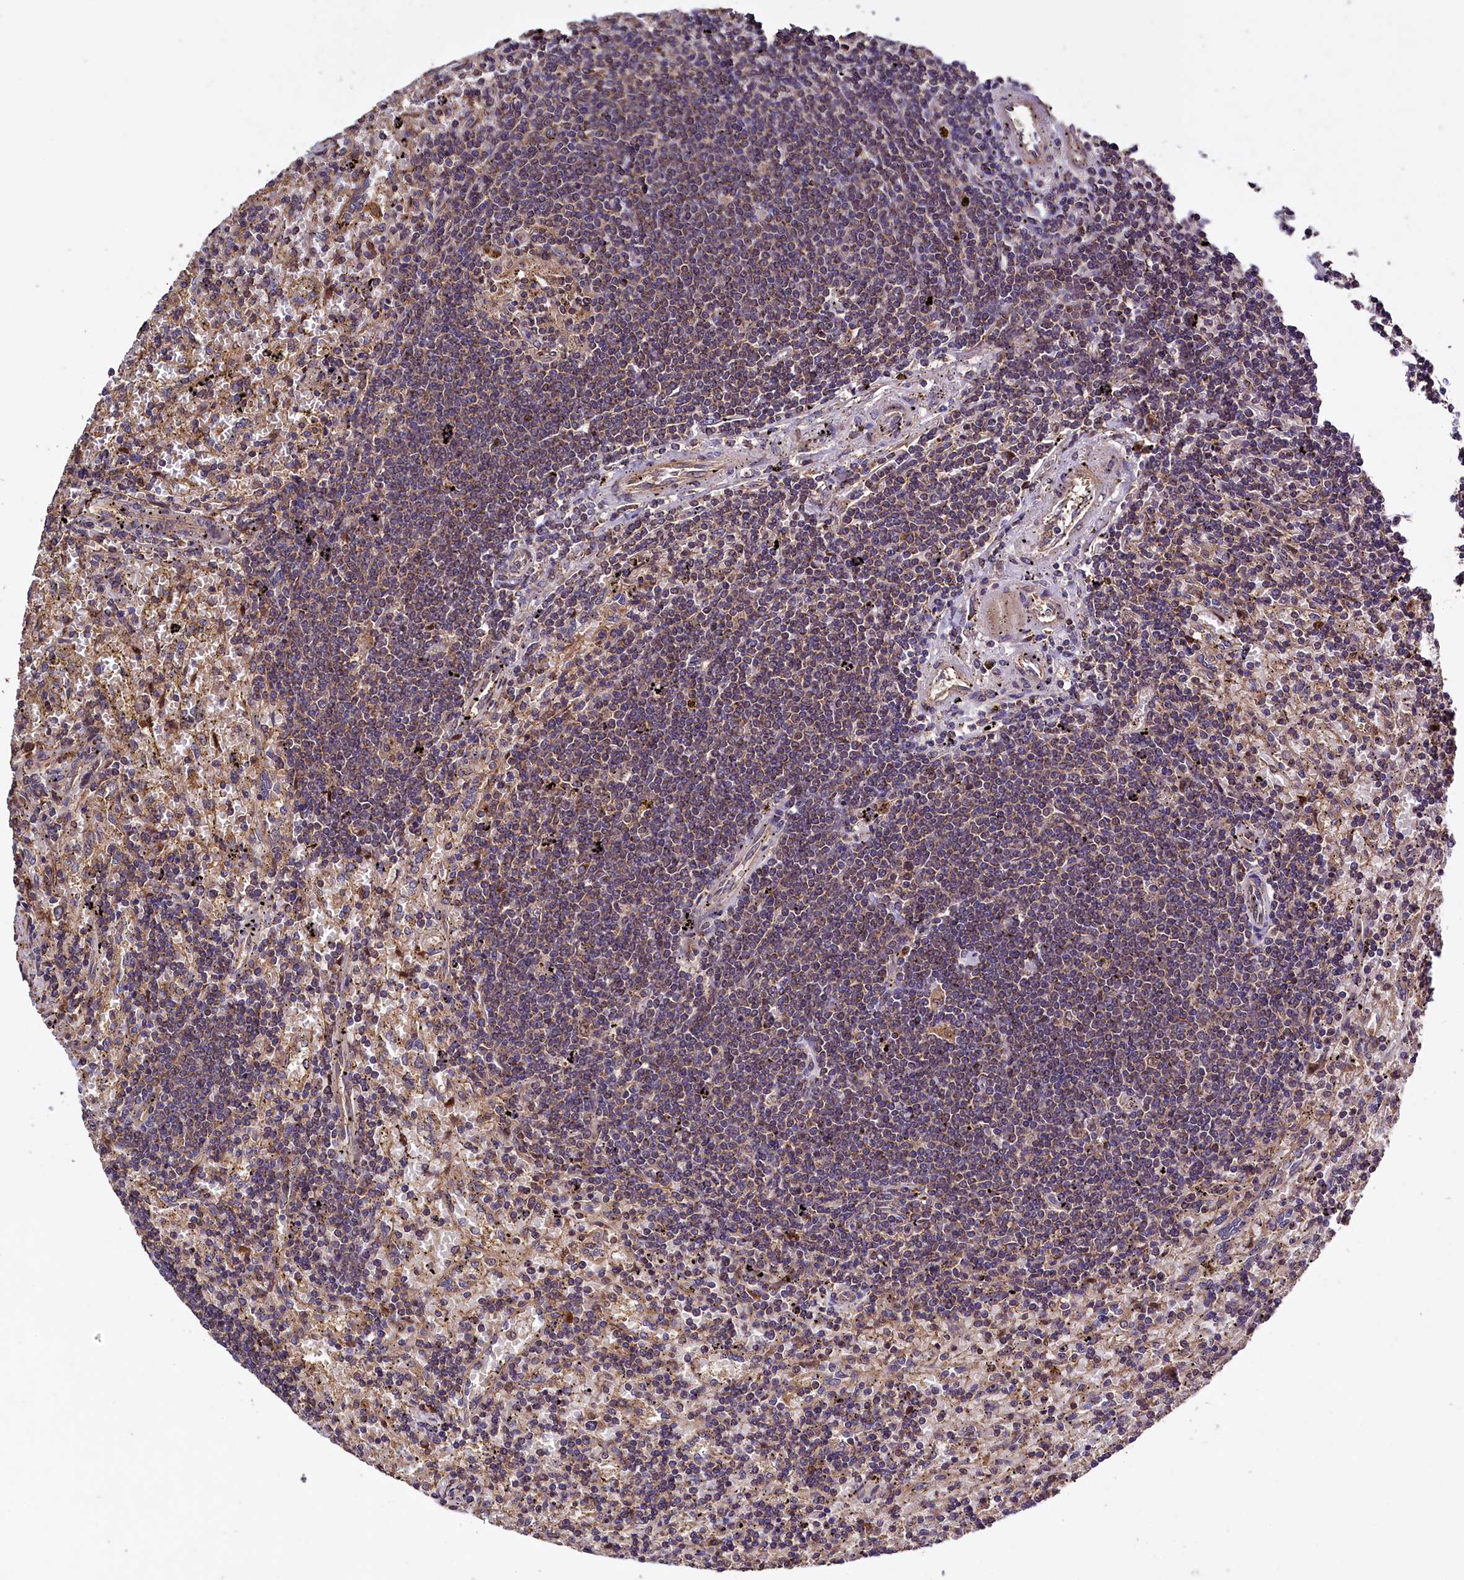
{"staining": {"intensity": "weak", "quantity": "25%-75%", "location": "cytoplasmic/membranous"}, "tissue": "lymphoma", "cell_type": "Tumor cells", "image_type": "cancer", "snomed": [{"axis": "morphology", "description": "Malignant lymphoma, non-Hodgkin's type, Low grade"}, {"axis": "topography", "description": "Spleen"}], "caption": "Immunohistochemistry micrograph of human low-grade malignant lymphoma, non-Hodgkin's type stained for a protein (brown), which displays low levels of weak cytoplasmic/membranous staining in approximately 25%-75% of tumor cells.", "gene": "KLC2", "patient": {"sex": "male", "age": 76}}